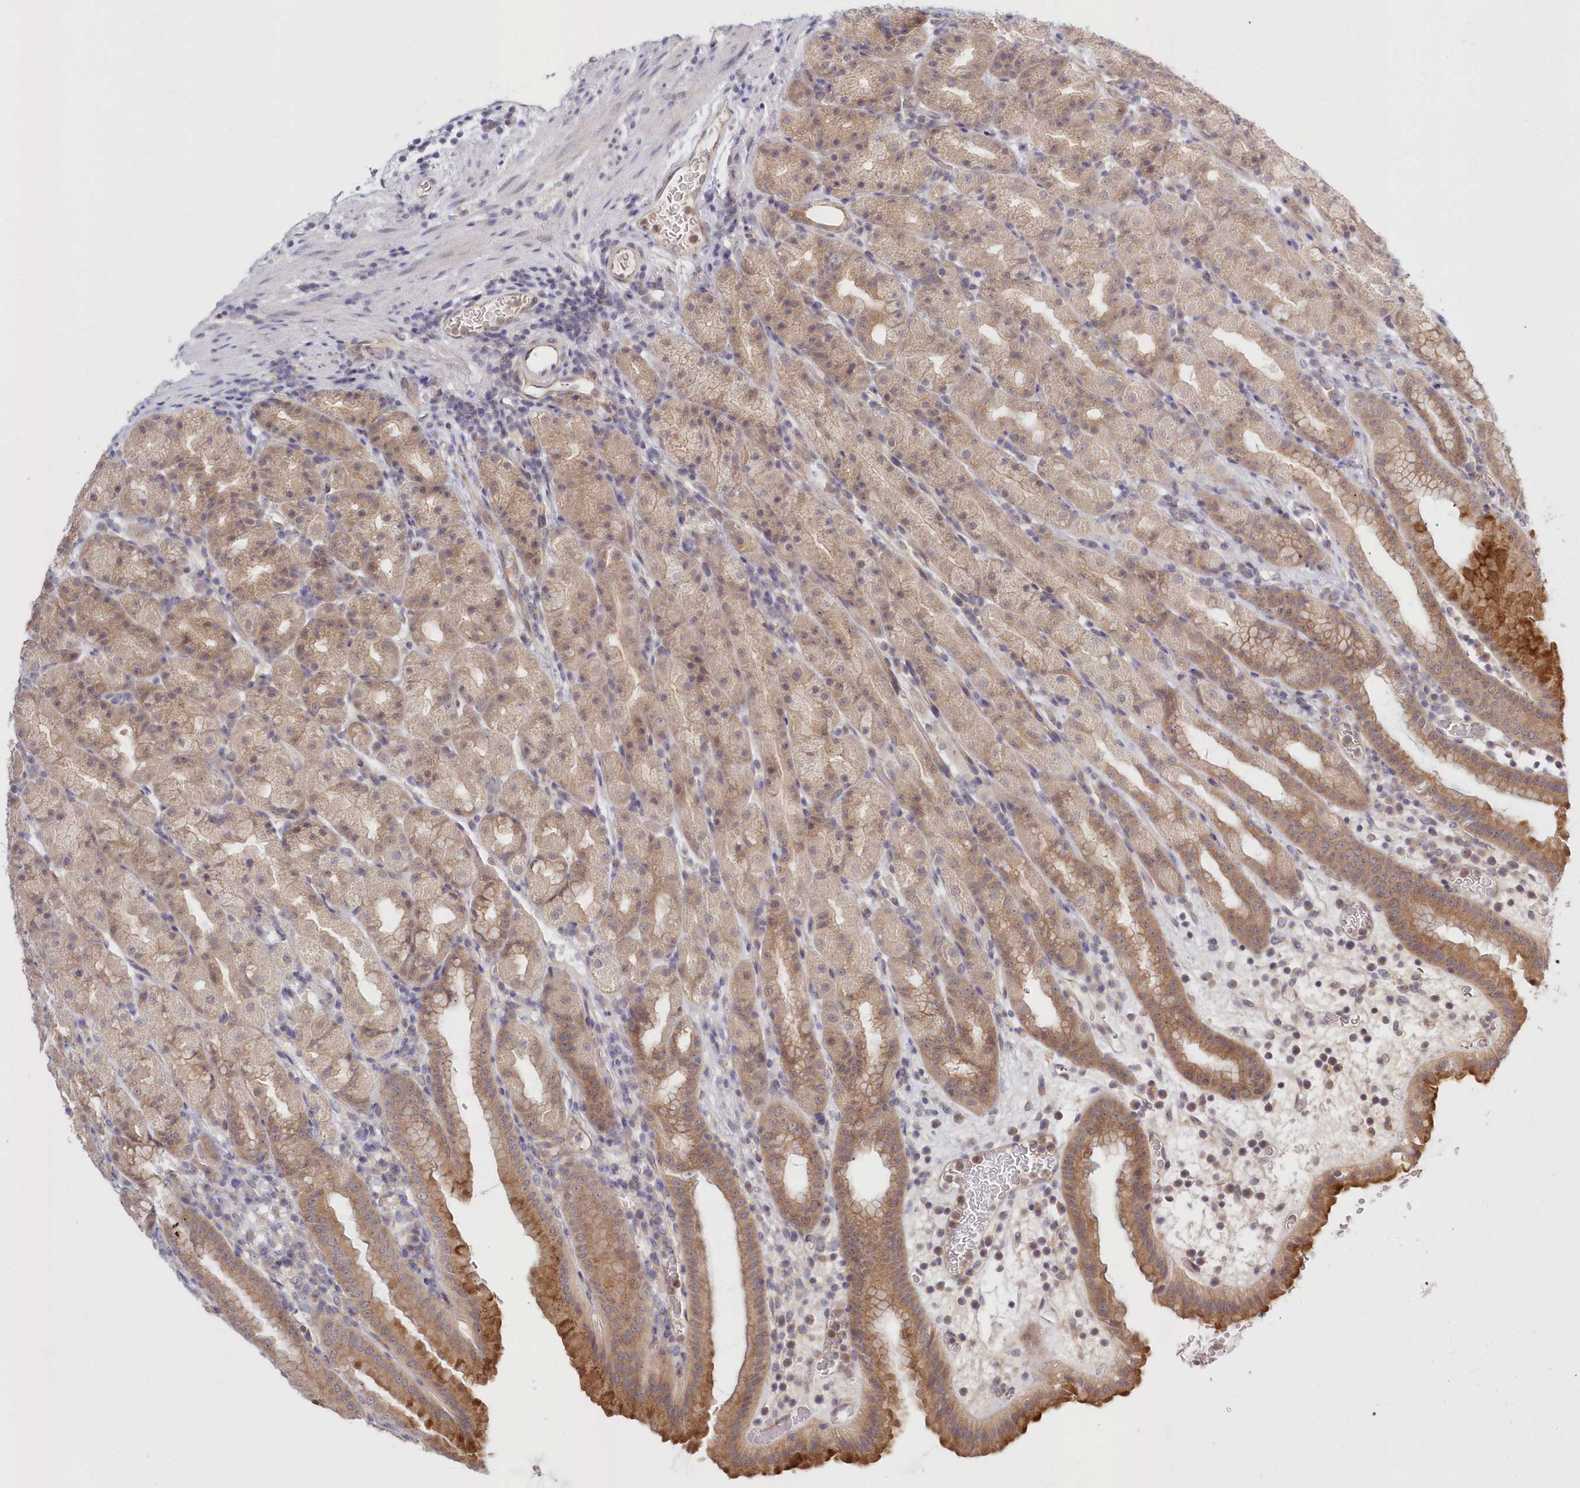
{"staining": {"intensity": "moderate", "quantity": "25%-75%", "location": "cytoplasmic/membranous"}, "tissue": "stomach", "cell_type": "Glandular cells", "image_type": "normal", "snomed": [{"axis": "morphology", "description": "Normal tissue, NOS"}, {"axis": "topography", "description": "Stomach, upper"}], "caption": "Immunohistochemical staining of unremarkable stomach exhibits moderate cytoplasmic/membranous protein staining in approximately 25%-75% of glandular cells. The protein is shown in brown color, while the nuclei are stained blue.", "gene": "KATNA1", "patient": {"sex": "male", "age": 68}}